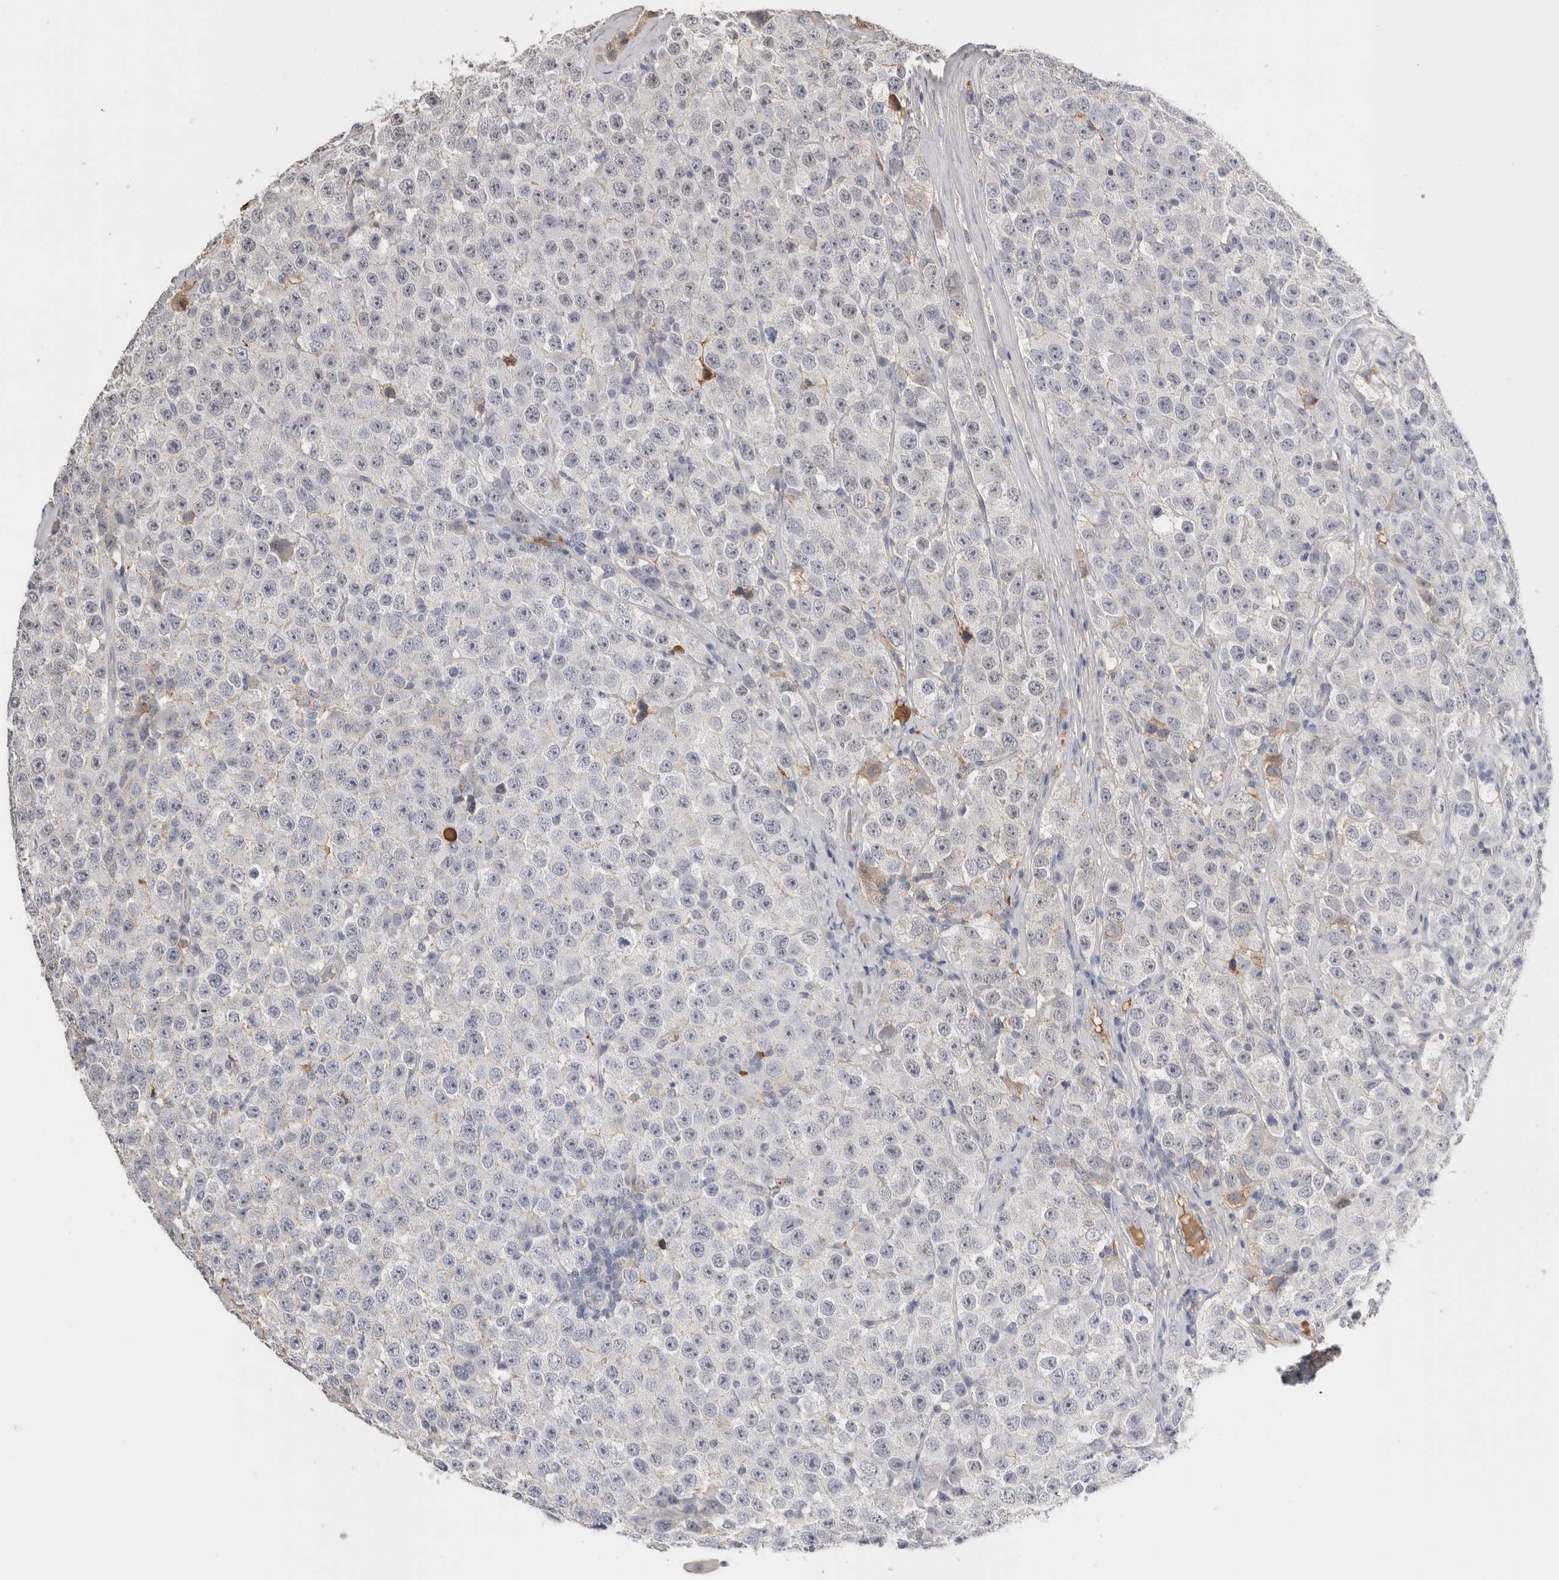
{"staining": {"intensity": "negative", "quantity": "none", "location": "none"}, "tissue": "testis cancer", "cell_type": "Tumor cells", "image_type": "cancer", "snomed": [{"axis": "morphology", "description": "Seminoma, NOS"}, {"axis": "morphology", "description": "Carcinoma, Embryonal, NOS"}, {"axis": "topography", "description": "Testis"}], "caption": "Immunohistochemical staining of human seminoma (testis) demonstrates no significant positivity in tumor cells.", "gene": "APOA2", "patient": {"sex": "male", "age": 28}}